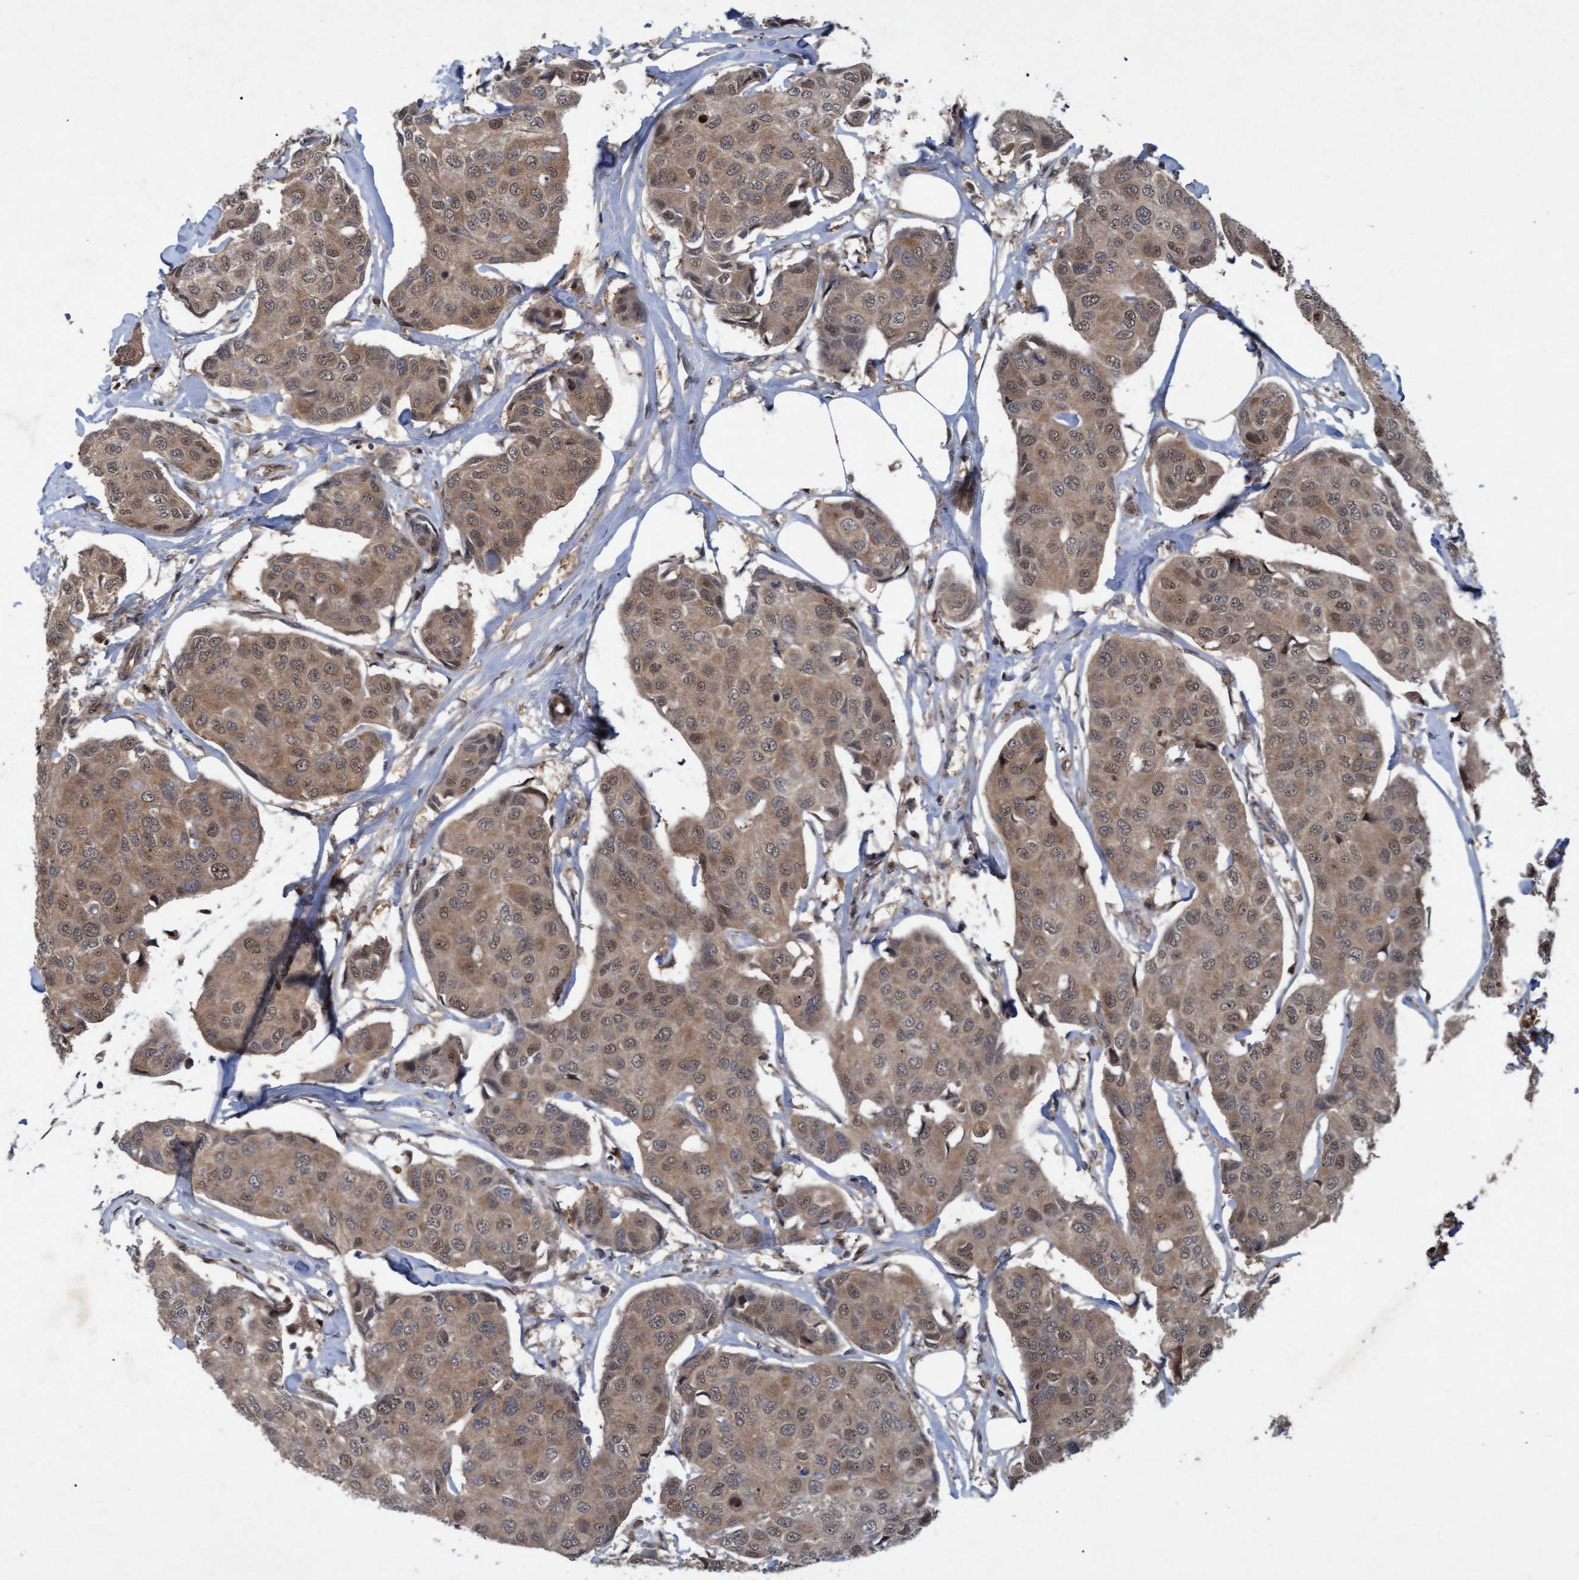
{"staining": {"intensity": "moderate", "quantity": ">75%", "location": "cytoplasmic/membranous,nuclear"}, "tissue": "breast cancer", "cell_type": "Tumor cells", "image_type": "cancer", "snomed": [{"axis": "morphology", "description": "Duct carcinoma"}, {"axis": "topography", "description": "Breast"}], "caption": "High-magnification brightfield microscopy of breast cancer (infiltrating ductal carcinoma) stained with DAB (3,3'-diaminobenzidine) (brown) and counterstained with hematoxylin (blue). tumor cells exhibit moderate cytoplasmic/membranous and nuclear expression is present in approximately>75% of cells. (Stains: DAB (3,3'-diaminobenzidine) in brown, nuclei in blue, Microscopy: brightfield microscopy at high magnification).", "gene": "PSMB6", "patient": {"sex": "female", "age": 80}}